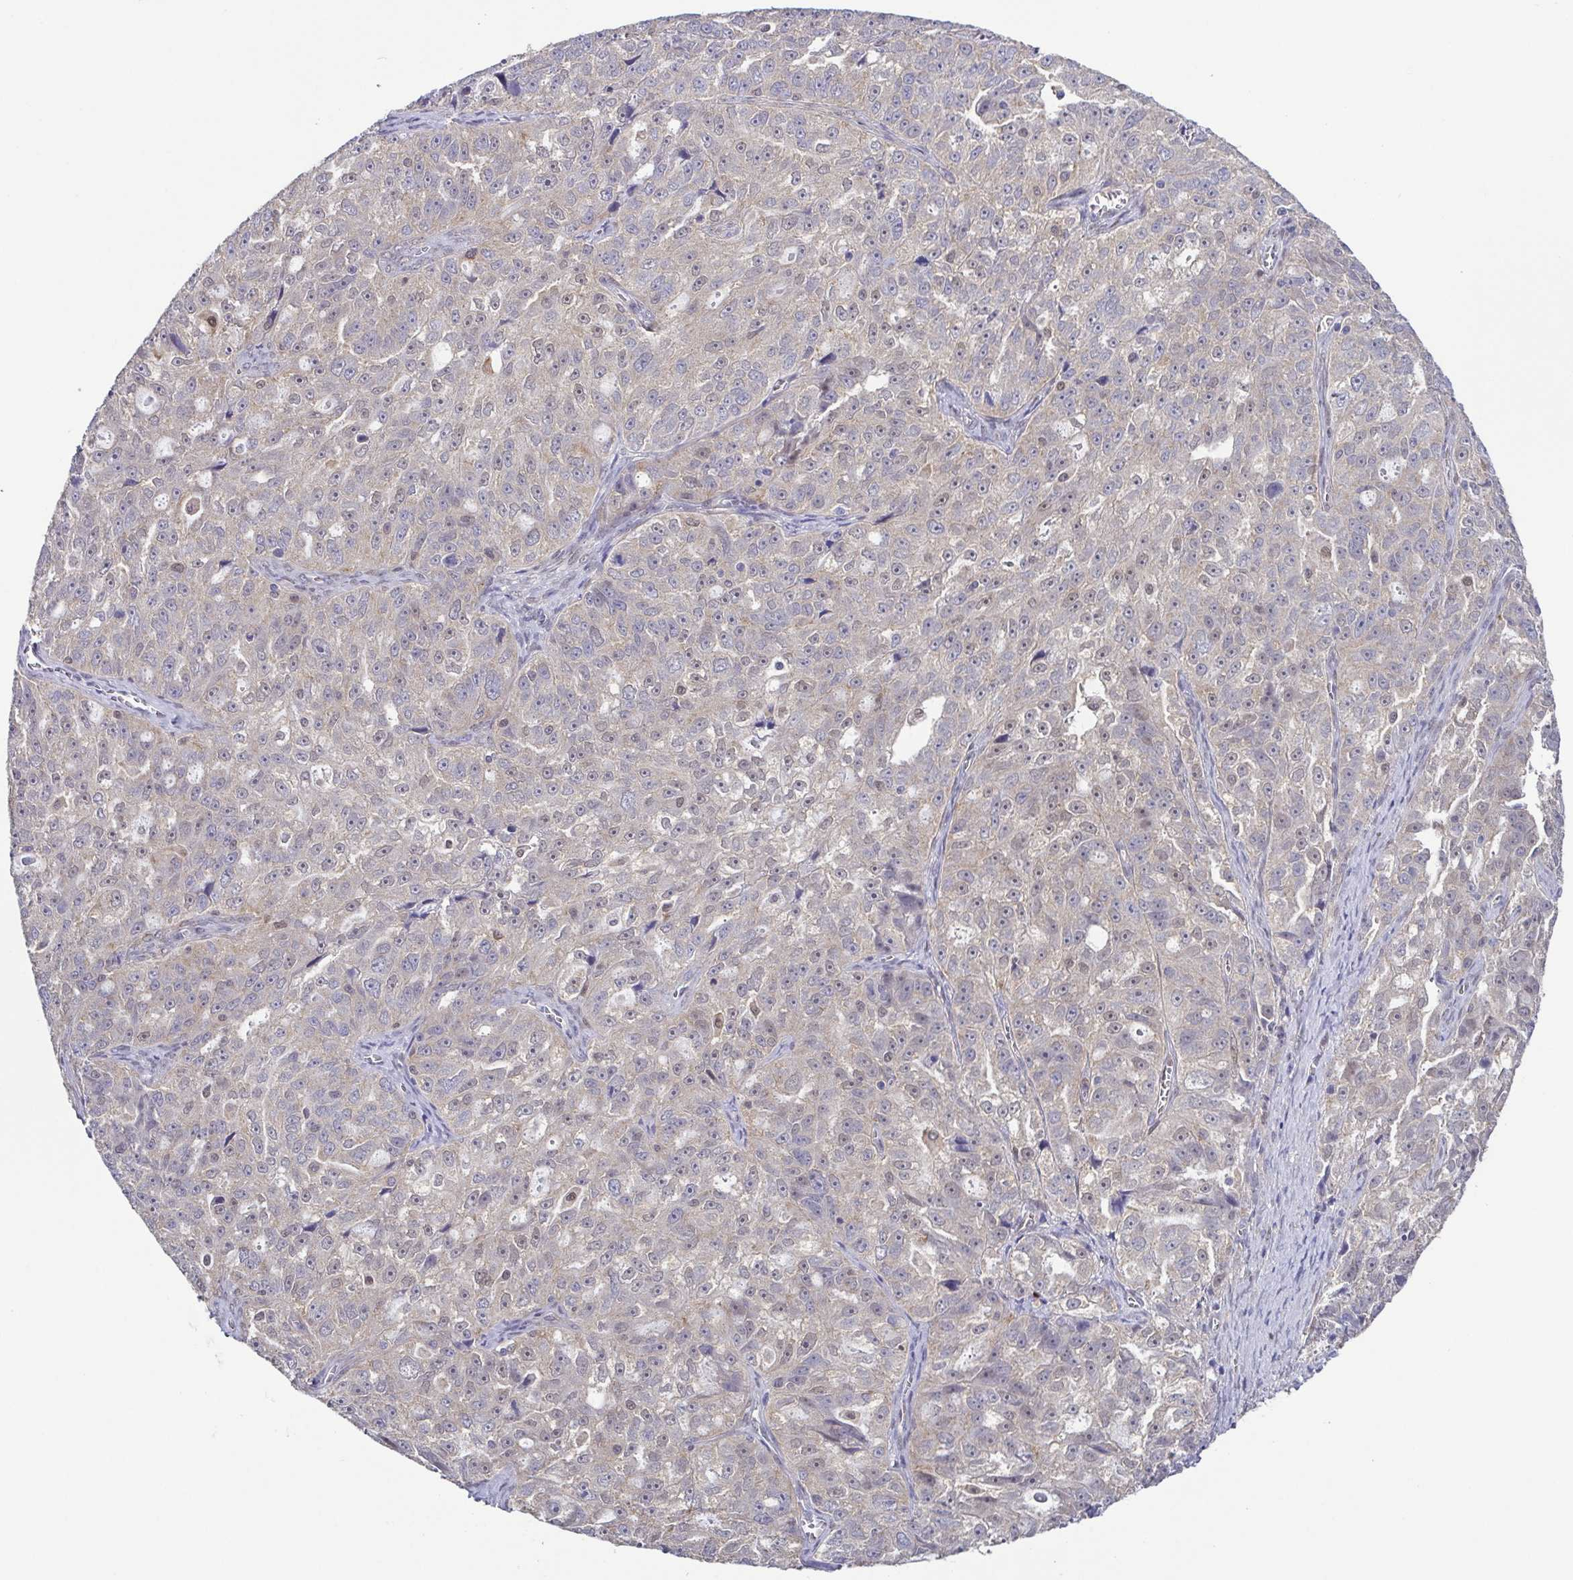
{"staining": {"intensity": "negative", "quantity": "none", "location": "none"}, "tissue": "ovarian cancer", "cell_type": "Tumor cells", "image_type": "cancer", "snomed": [{"axis": "morphology", "description": "Cystadenocarcinoma, serous, NOS"}, {"axis": "topography", "description": "Ovary"}], "caption": "Immunohistochemical staining of serous cystadenocarcinoma (ovarian) demonstrates no significant positivity in tumor cells.", "gene": "UBE2Q1", "patient": {"sex": "female", "age": 51}}